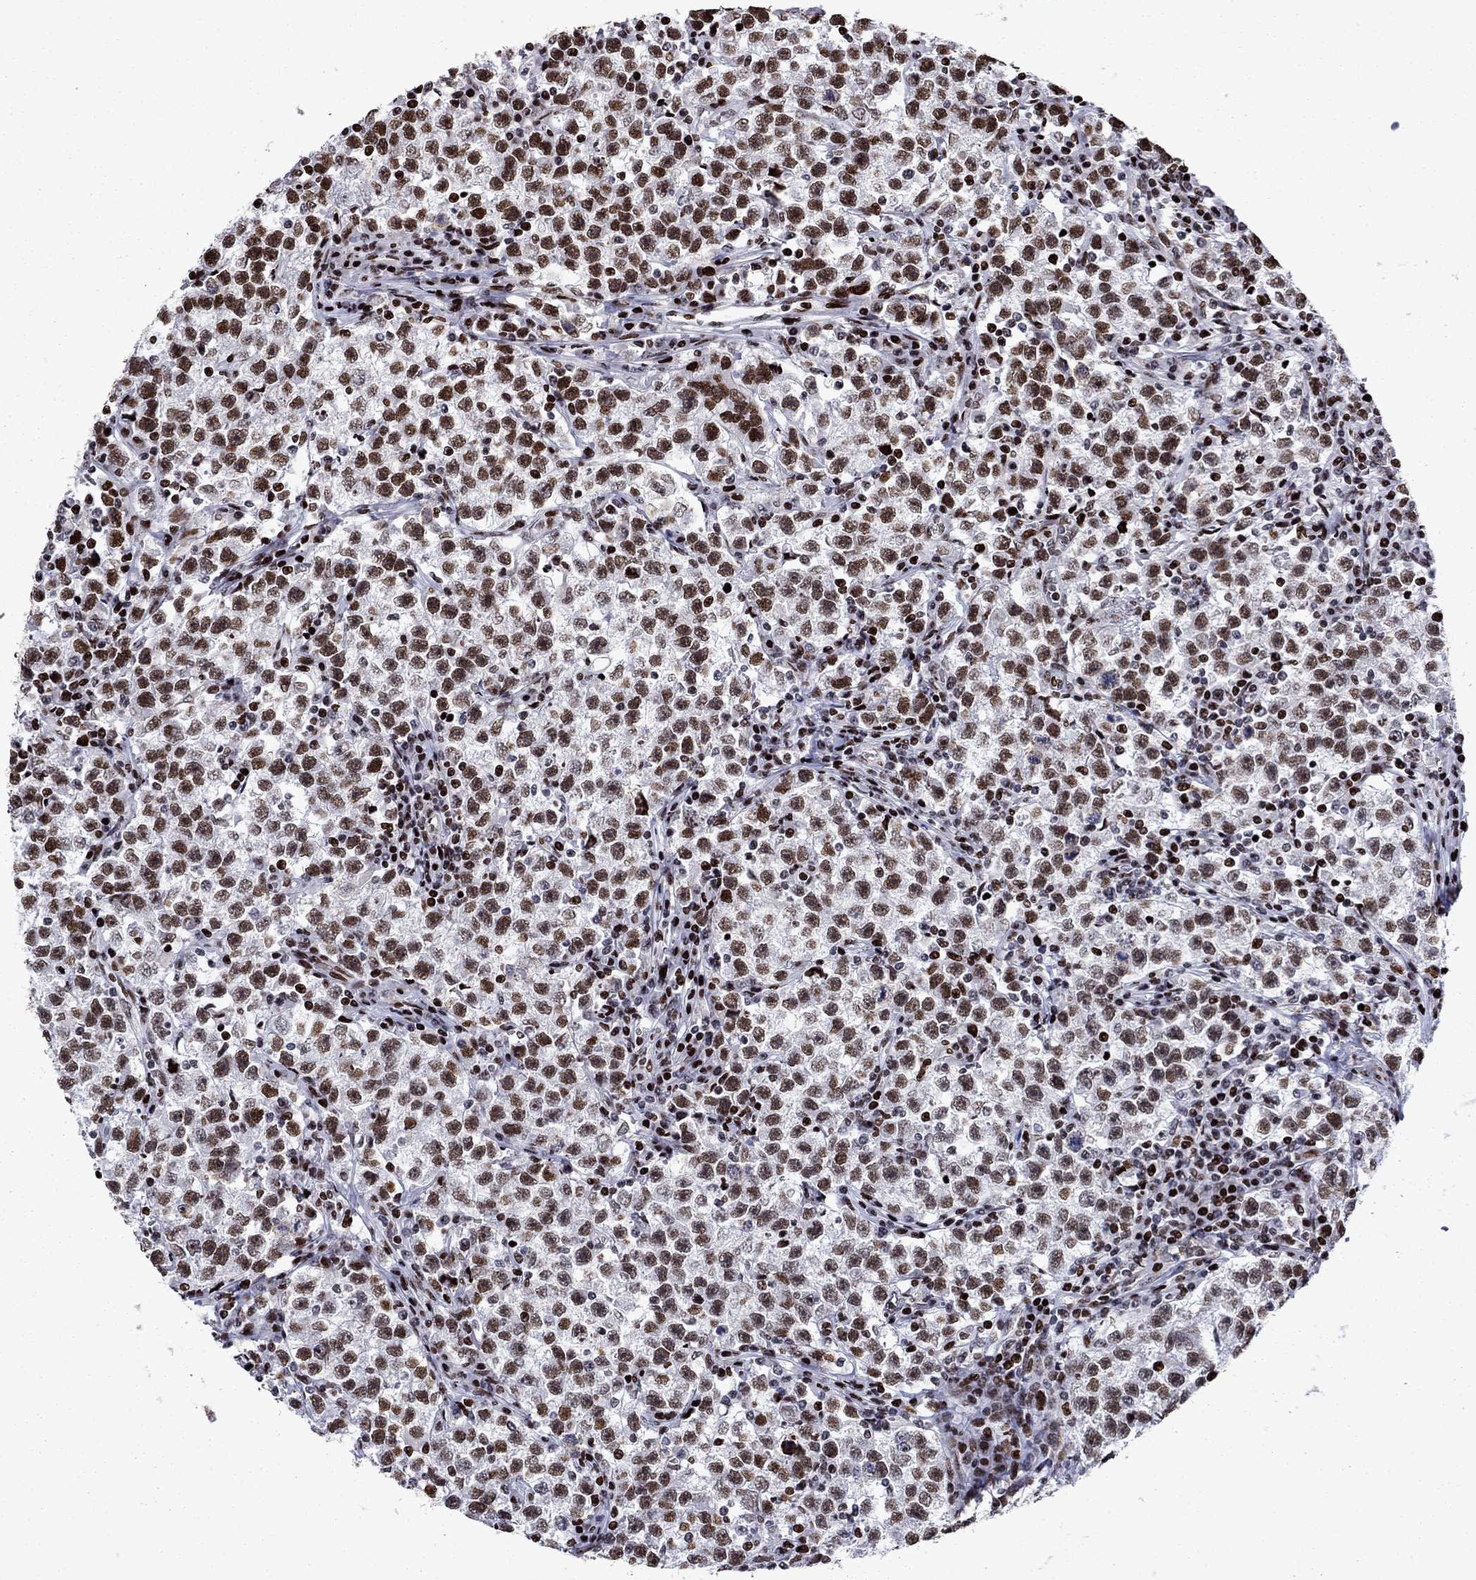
{"staining": {"intensity": "strong", "quantity": "25%-75%", "location": "nuclear"}, "tissue": "testis cancer", "cell_type": "Tumor cells", "image_type": "cancer", "snomed": [{"axis": "morphology", "description": "Seminoma, NOS"}, {"axis": "topography", "description": "Testis"}], "caption": "Tumor cells exhibit high levels of strong nuclear expression in approximately 25%-75% of cells in human testis seminoma. (DAB IHC with brightfield microscopy, high magnification).", "gene": "LIMK1", "patient": {"sex": "male", "age": 22}}